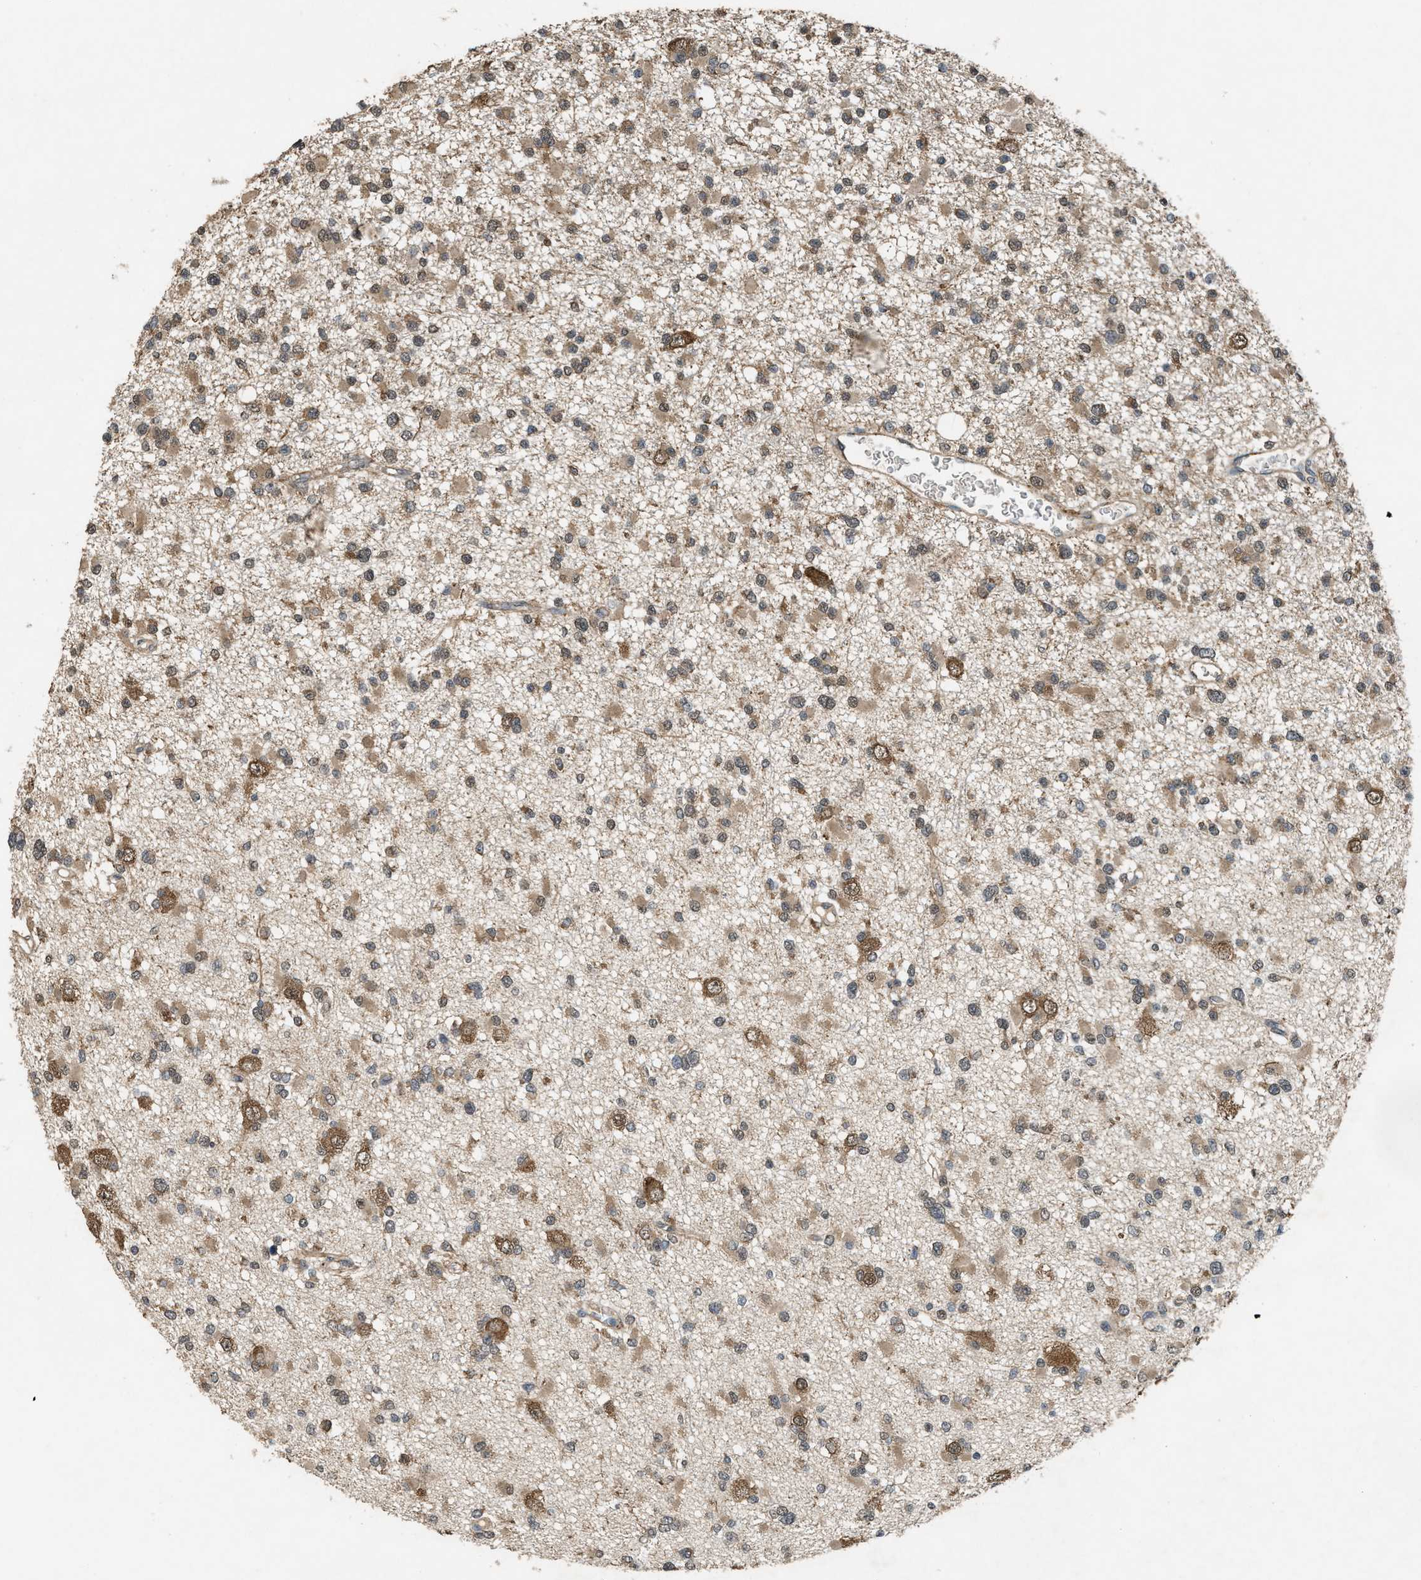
{"staining": {"intensity": "weak", "quantity": ">75%", "location": "cytoplasmic/membranous"}, "tissue": "glioma", "cell_type": "Tumor cells", "image_type": "cancer", "snomed": [{"axis": "morphology", "description": "Glioma, malignant, Low grade"}, {"axis": "topography", "description": "Brain"}], "caption": "DAB immunohistochemical staining of glioma reveals weak cytoplasmic/membranous protein expression in approximately >75% of tumor cells. Using DAB (3,3'-diaminobenzidine) (brown) and hematoxylin (blue) stains, captured at high magnification using brightfield microscopy.", "gene": "ARHGEF5", "patient": {"sex": "female", "age": 22}}